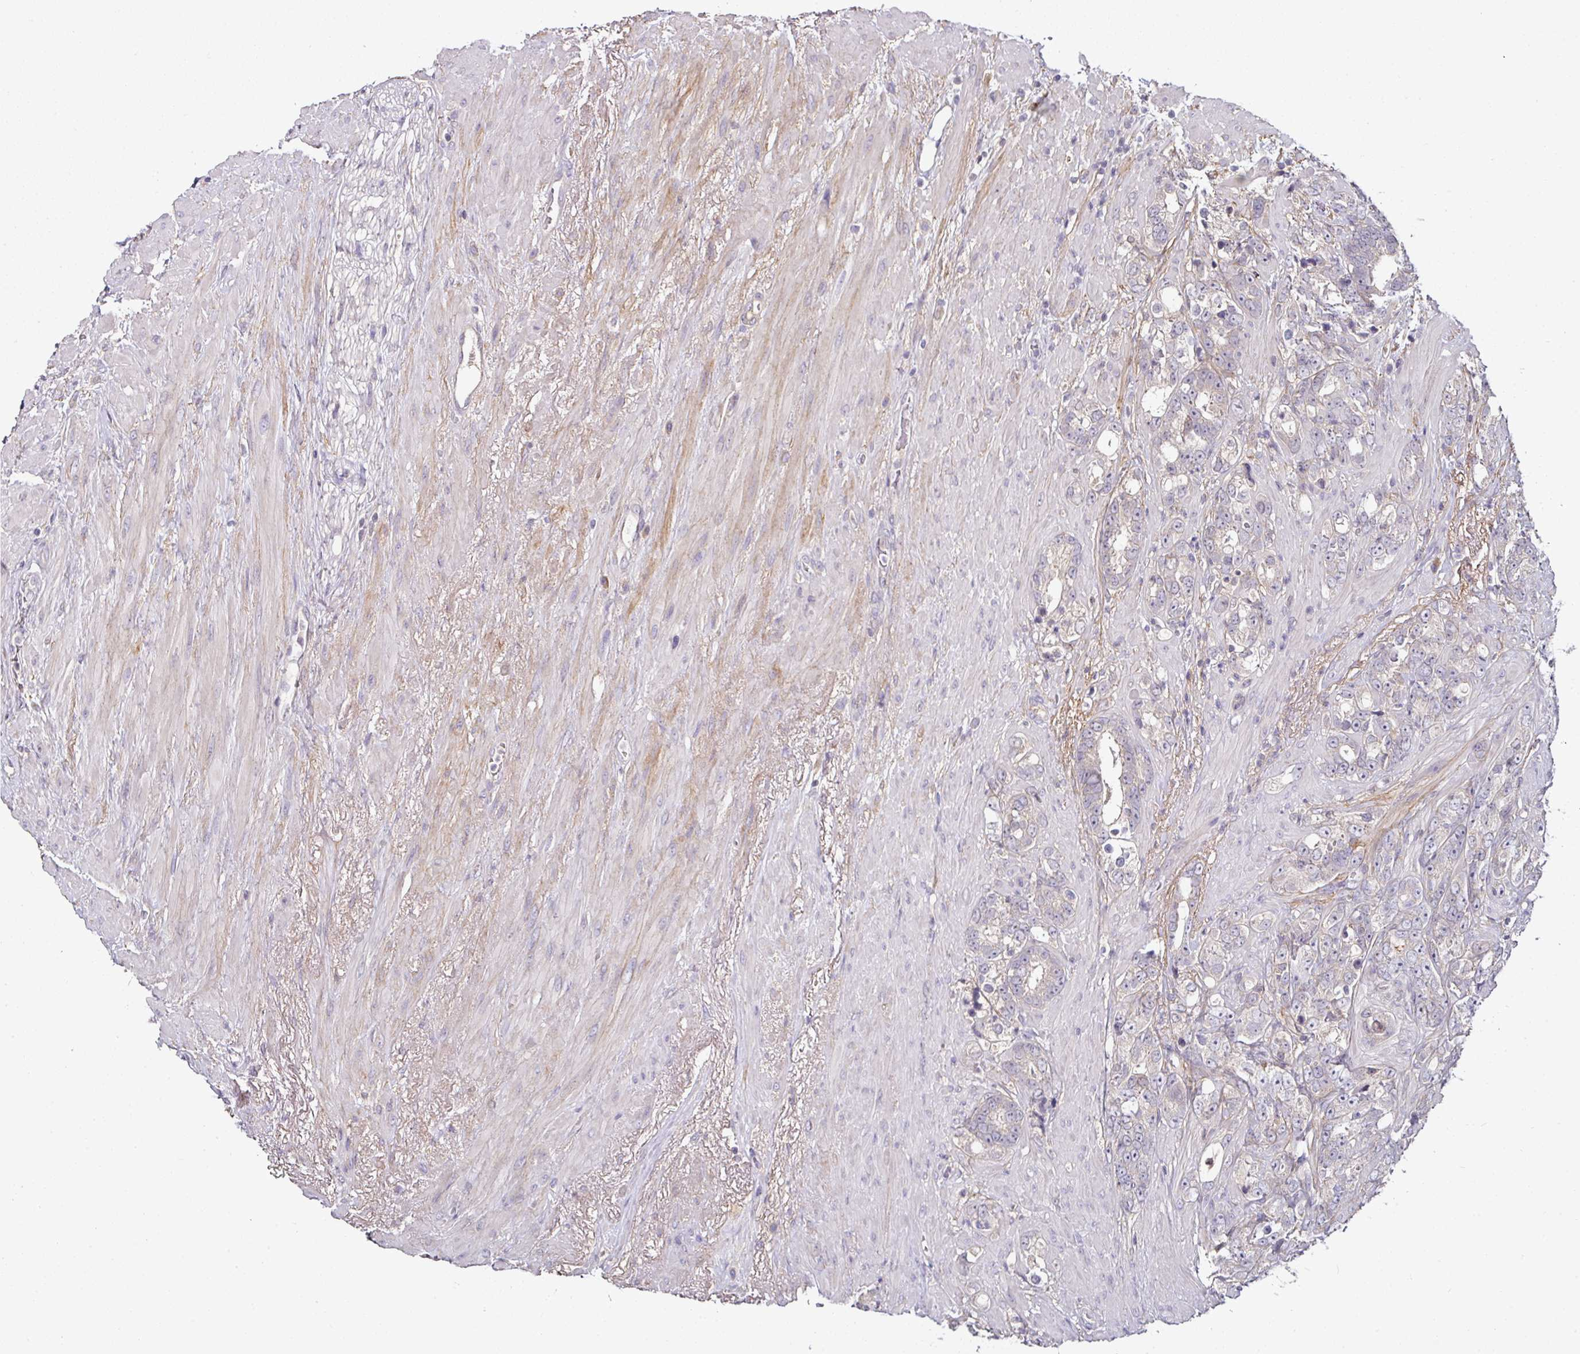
{"staining": {"intensity": "negative", "quantity": "none", "location": "none"}, "tissue": "prostate cancer", "cell_type": "Tumor cells", "image_type": "cancer", "snomed": [{"axis": "morphology", "description": "Adenocarcinoma, High grade"}, {"axis": "topography", "description": "Prostate"}], "caption": "Micrograph shows no protein expression in tumor cells of prostate cancer tissue.", "gene": "CTDSP2", "patient": {"sex": "male", "age": 74}}